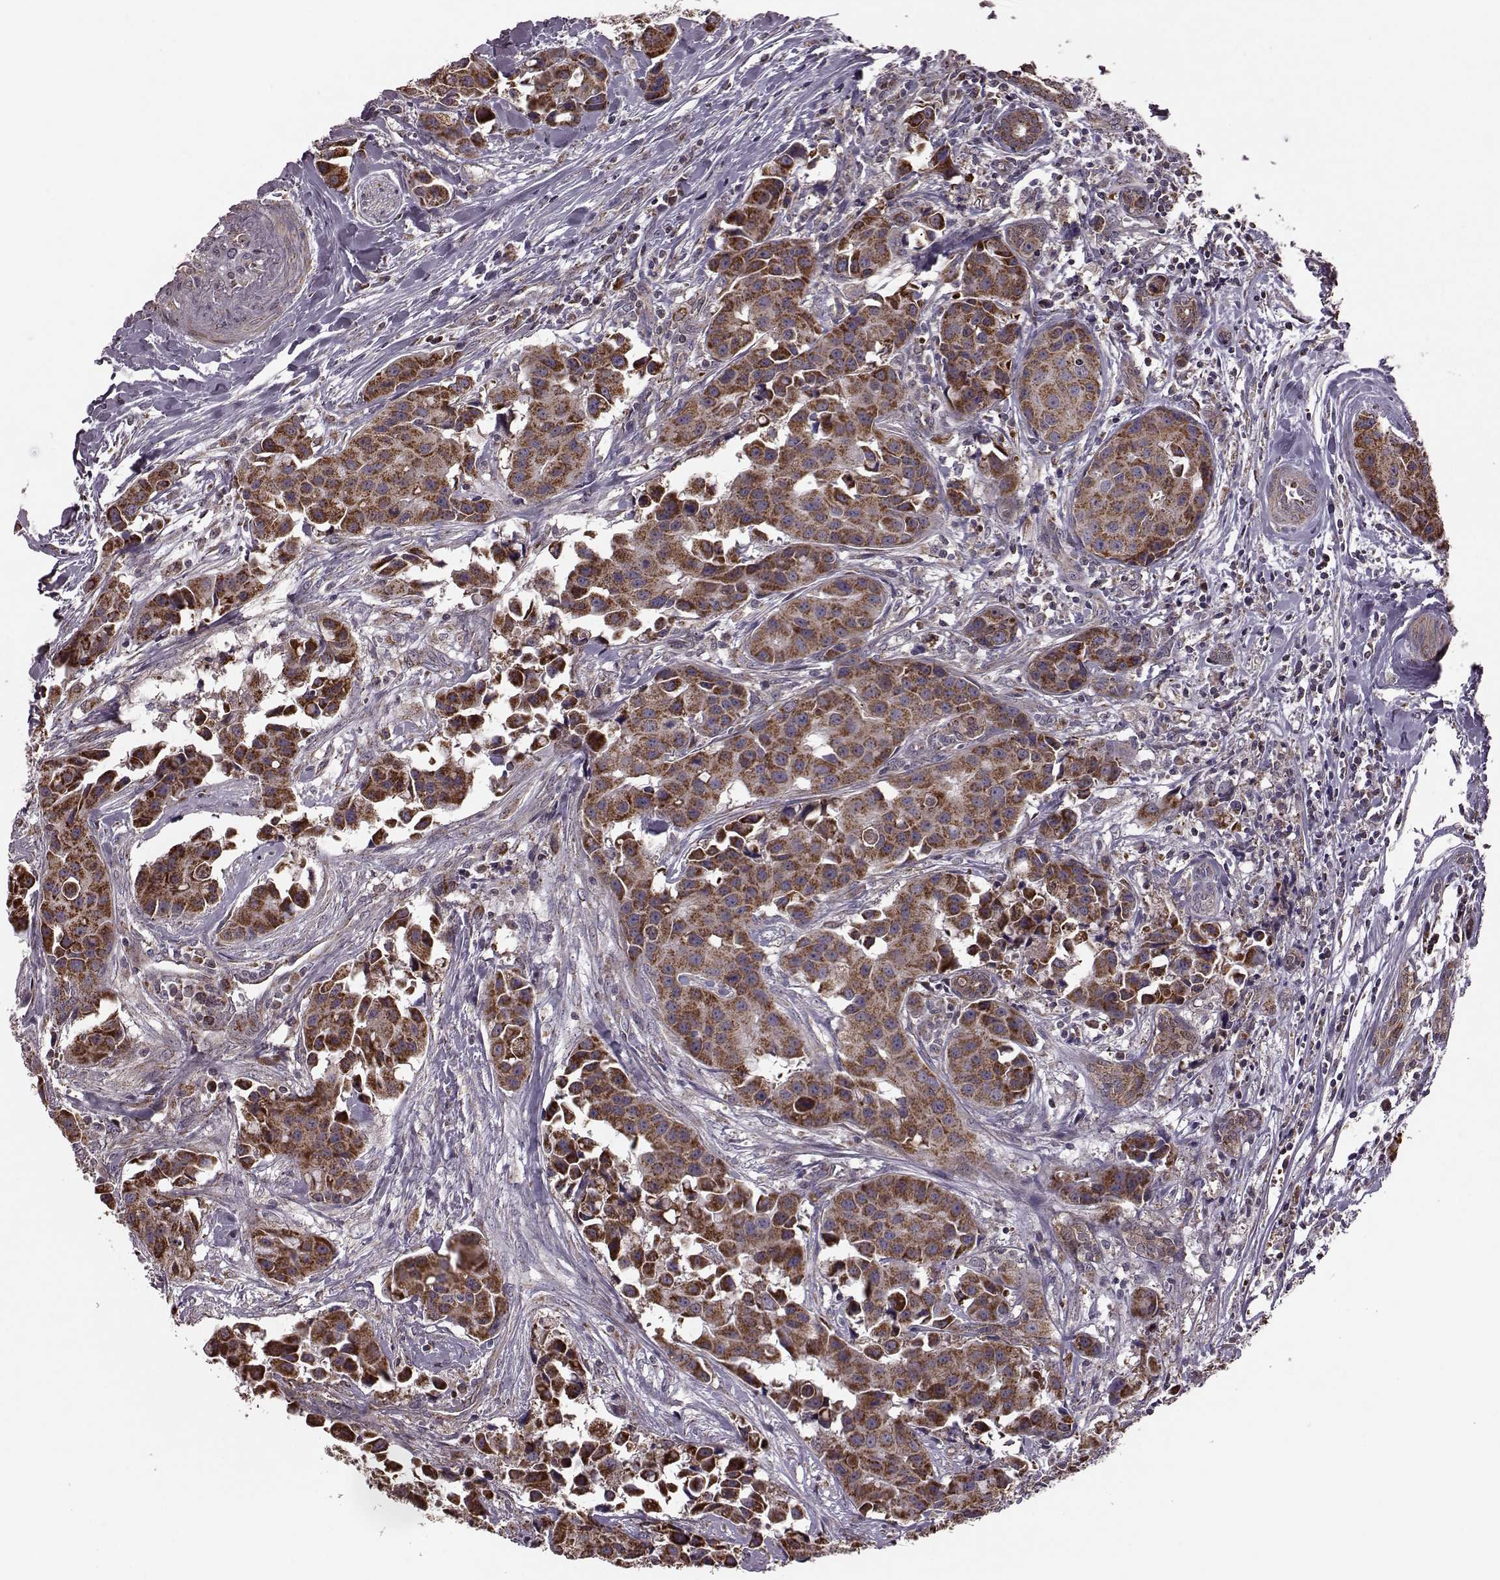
{"staining": {"intensity": "strong", "quantity": ">75%", "location": "cytoplasmic/membranous"}, "tissue": "head and neck cancer", "cell_type": "Tumor cells", "image_type": "cancer", "snomed": [{"axis": "morphology", "description": "Adenocarcinoma, NOS"}, {"axis": "topography", "description": "Head-Neck"}], "caption": "Immunohistochemical staining of head and neck adenocarcinoma shows strong cytoplasmic/membranous protein expression in about >75% of tumor cells.", "gene": "PUDP", "patient": {"sex": "male", "age": 76}}